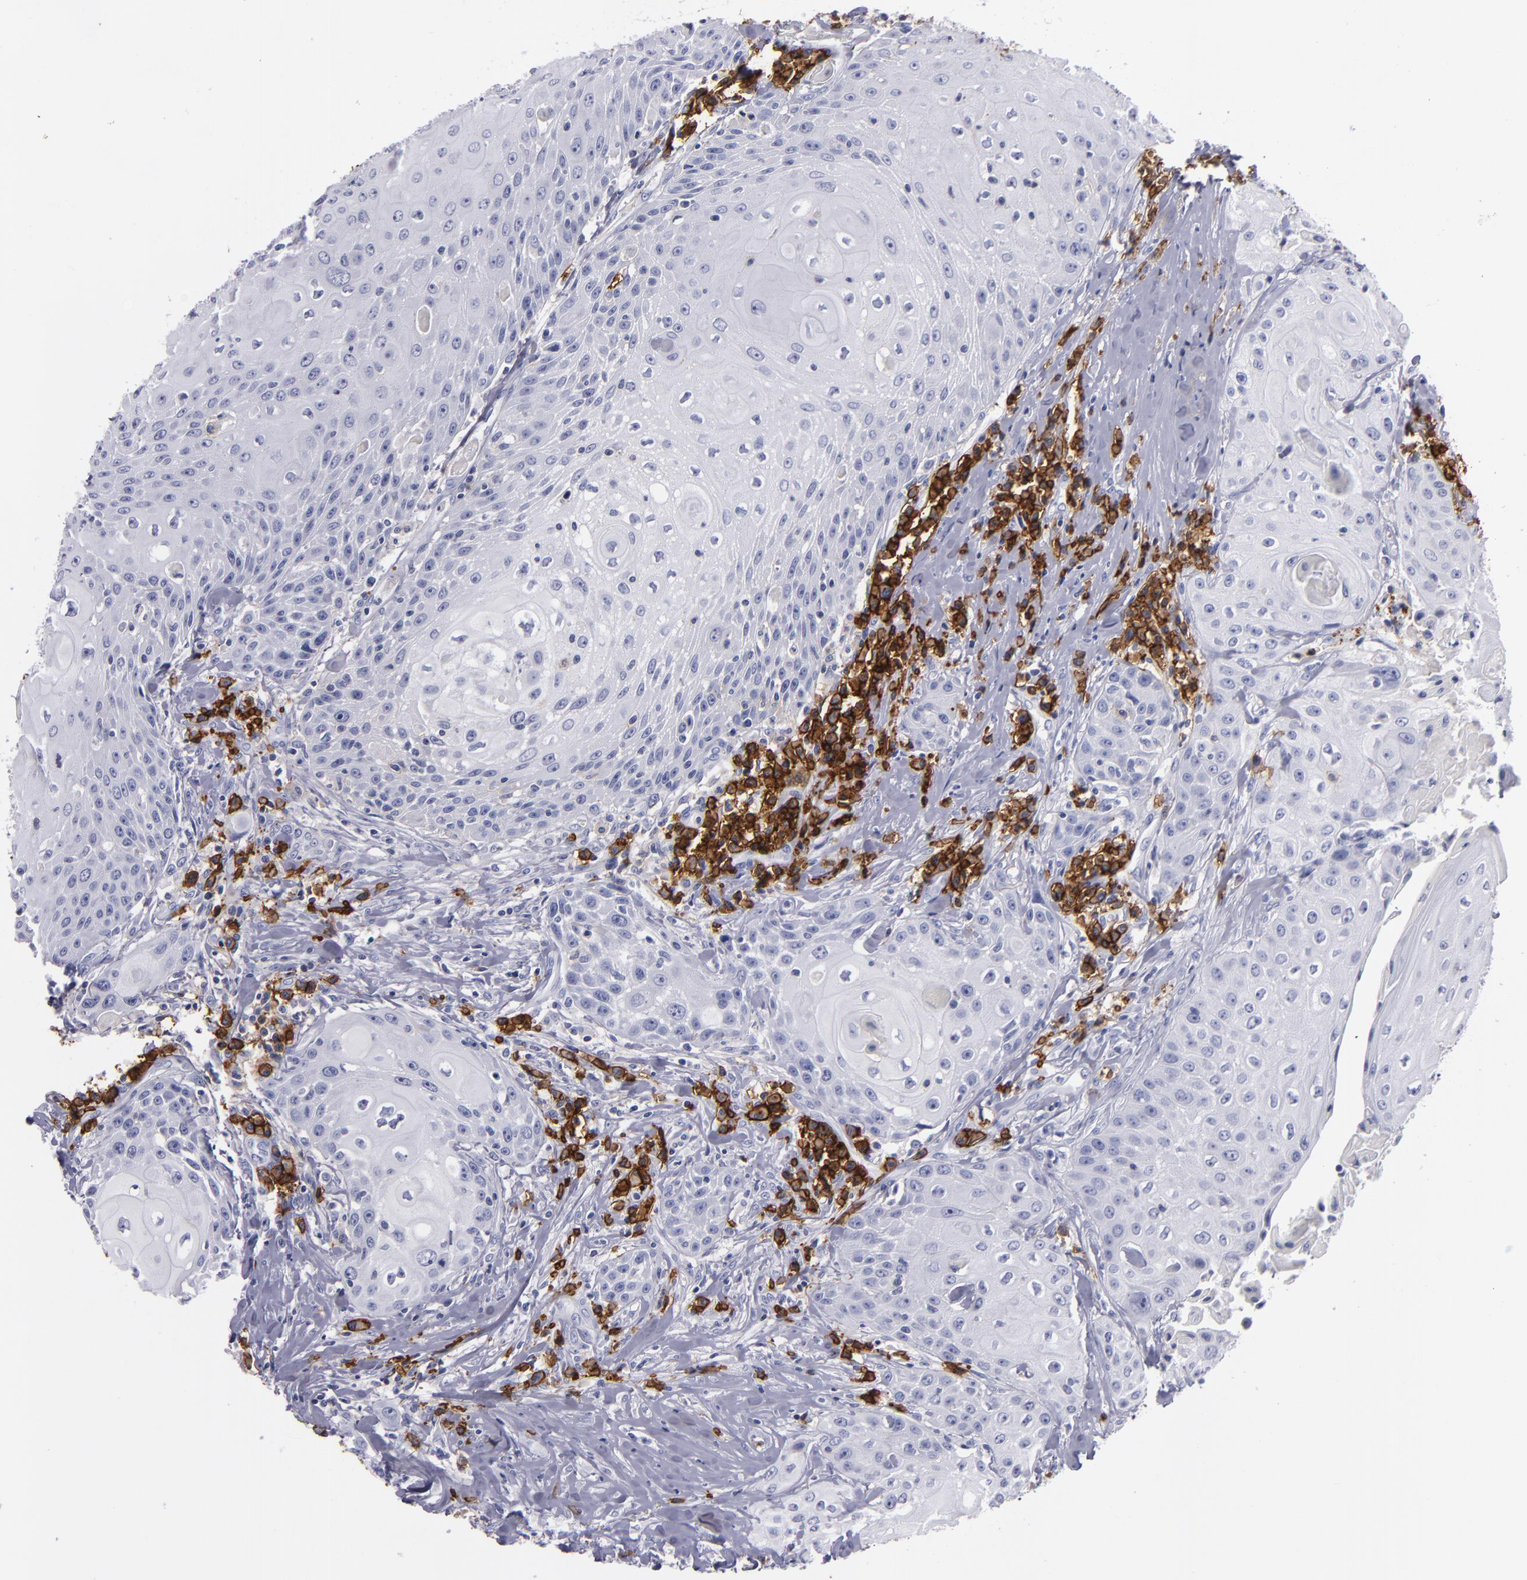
{"staining": {"intensity": "negative", "quantity": "none", "location": "none"}, "tissue": "head and neck cancer", "cell_type": "Tumor cells", "image_type": "cancer", "snomed": [{"axis": "morphology", "description": "Squamous cell carcinoma, NOS"}, {"axis": "topography", "description": "Oral tissue"}, {"axis": "topography", "description": "Head-Neck"}], "caption": "IHC photomicrograph of neoplastic tissue: human head and neck cancer (squamous cell carcinoma) stained with DAB reveals no significant protein expression in tumor cells. (DAB (3,3'-diaminobenzidine) immunohistochemistry (IHC) with hematoxylin counter stain).", "gene": "CD38", "patient": {"sex": "female", "age": 82}}